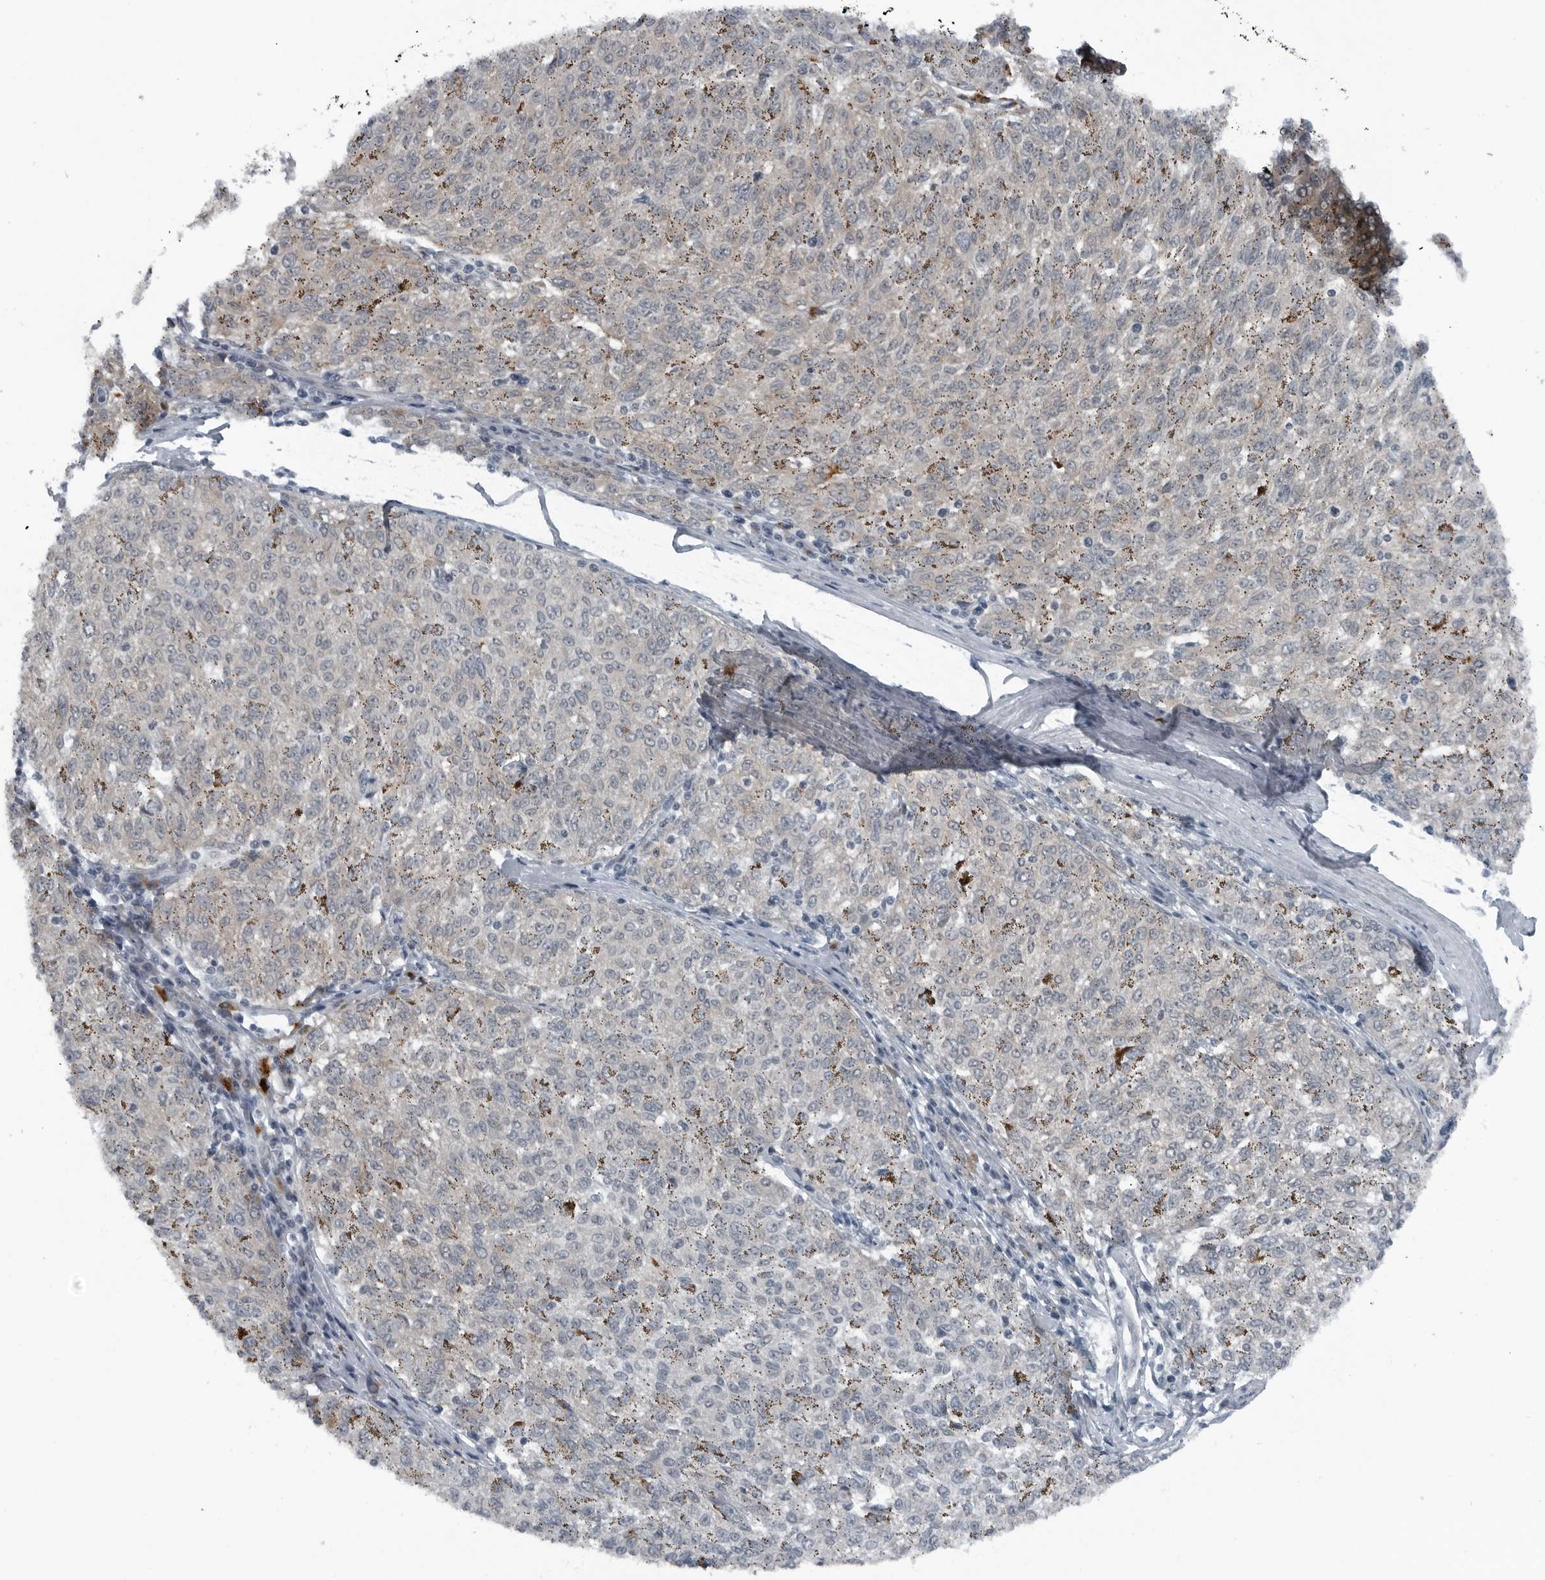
{"staining": {"intensity": "negative", "quantity": "none", "location": "none"}, "tissue": "melanoma", "cell_type": "Tumor cells", "image_type": "cancer", "snomed": [{"axis": "morphology", "description": "Malignant melanoma, NOS"}, {"axis": "topography", "description": "Skin"}], "caption": "This histopathology image is of malignant melanoma stained with IHC to label a protein in brown with the nuclei are counter-stained blue. There is no staining in tumor cells.", "gene": "GAK", "patient": {"sex": "female", "age": 72}}